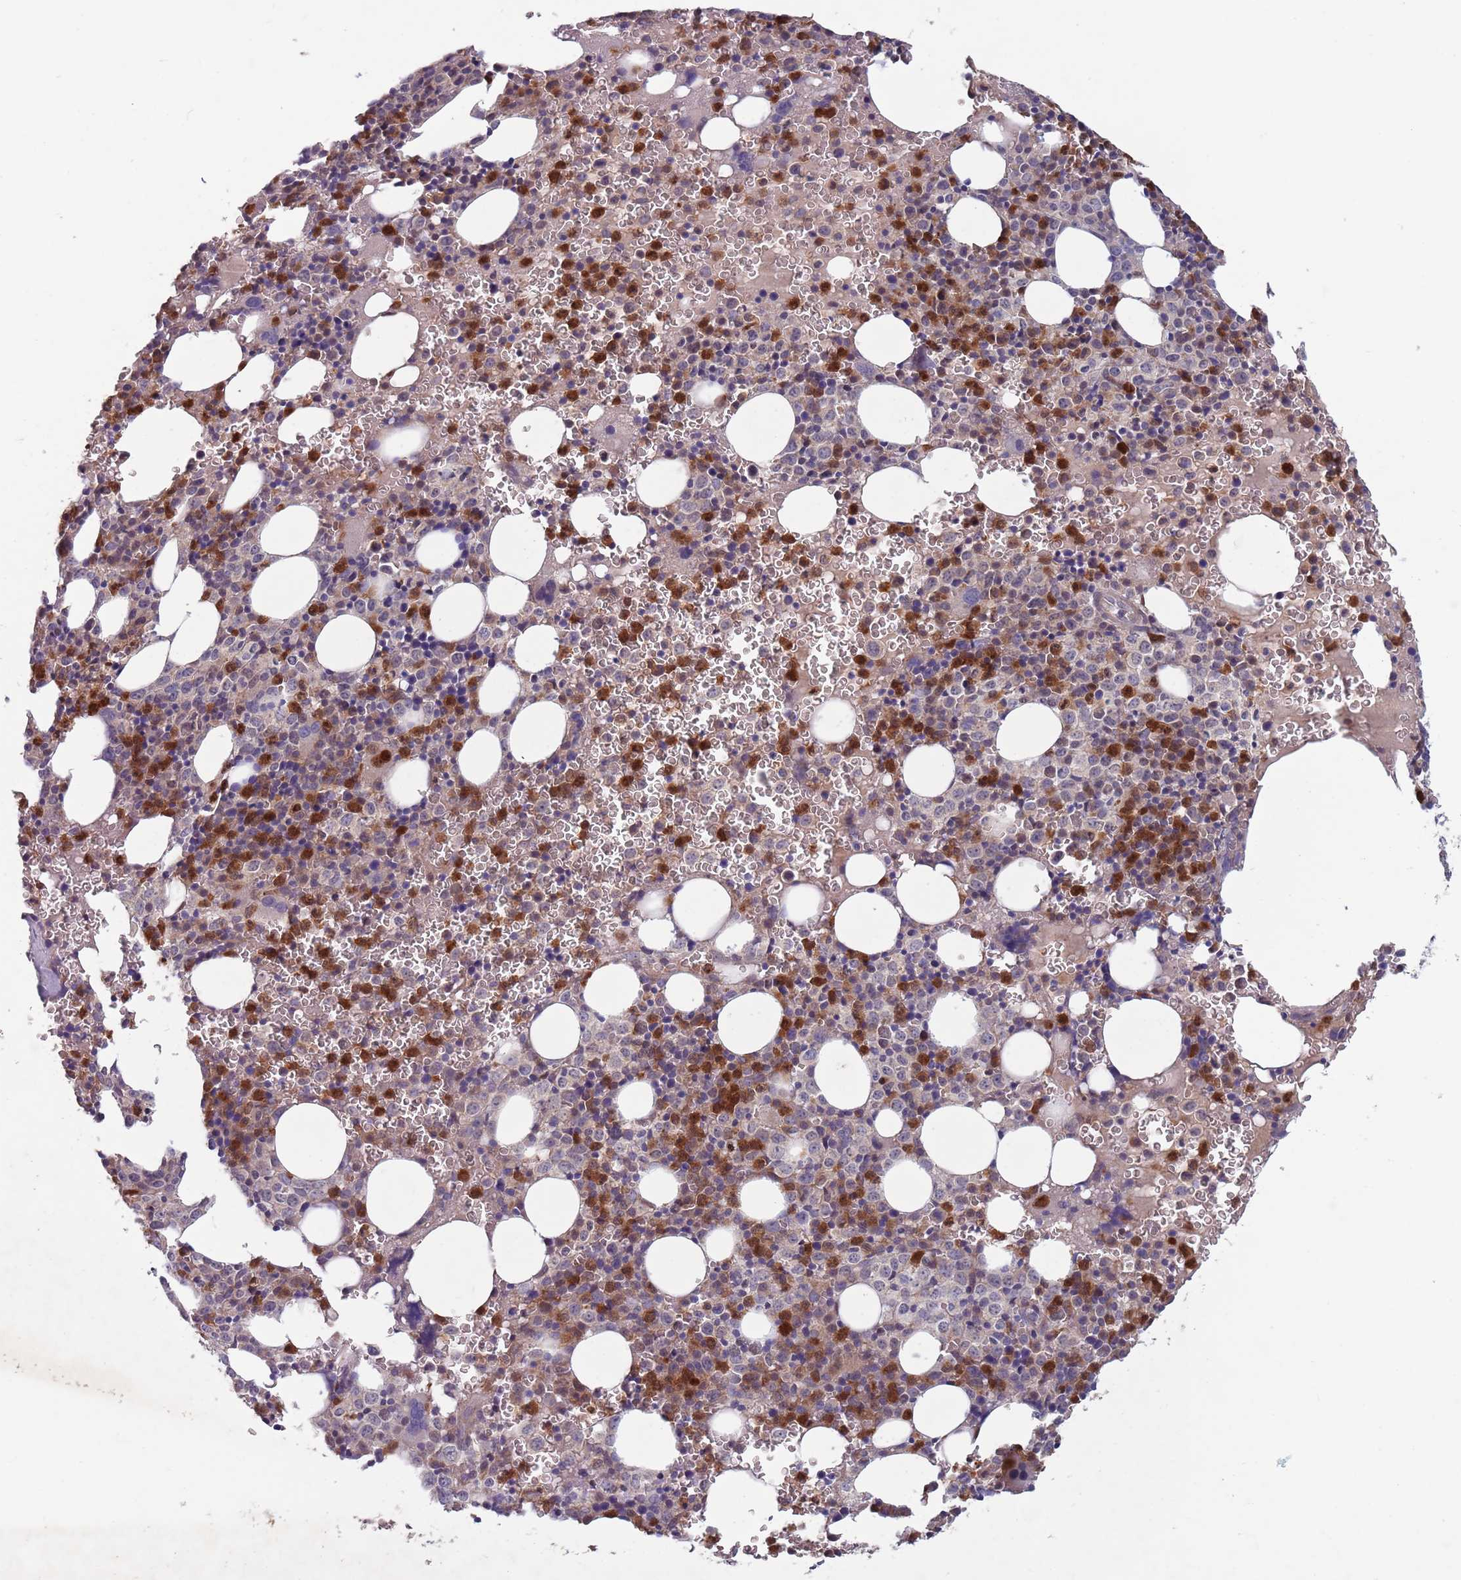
{"staining": {"intensity": "strong", "quantity": "25%-75%", "location": "cytoplasmic/membranous"}, "tissue": "bone marrow", "cell_type": "Hematopoietic cells", "image_type": "normal", "snomed": [{"axis": "morphology", "description": "Normal tissue, NOS"}, {"axis": "topography", "description": "Bone marrow"}], "caption": "Immunohistochemical staining of unremarkable bone marrow shows 25%-75% levels of strong cytoplasmic/membranous protein staining in approximately 25%-75% of hematopoietic cells. The protein is stained brown, and the nuclei are stained in blue (DAB (3,3'-diaminobenzidine) IHC with brightfield microscopy, high magnification).", "gene": "TYW1B", "patient": {"sex": "female", "age": 54}}